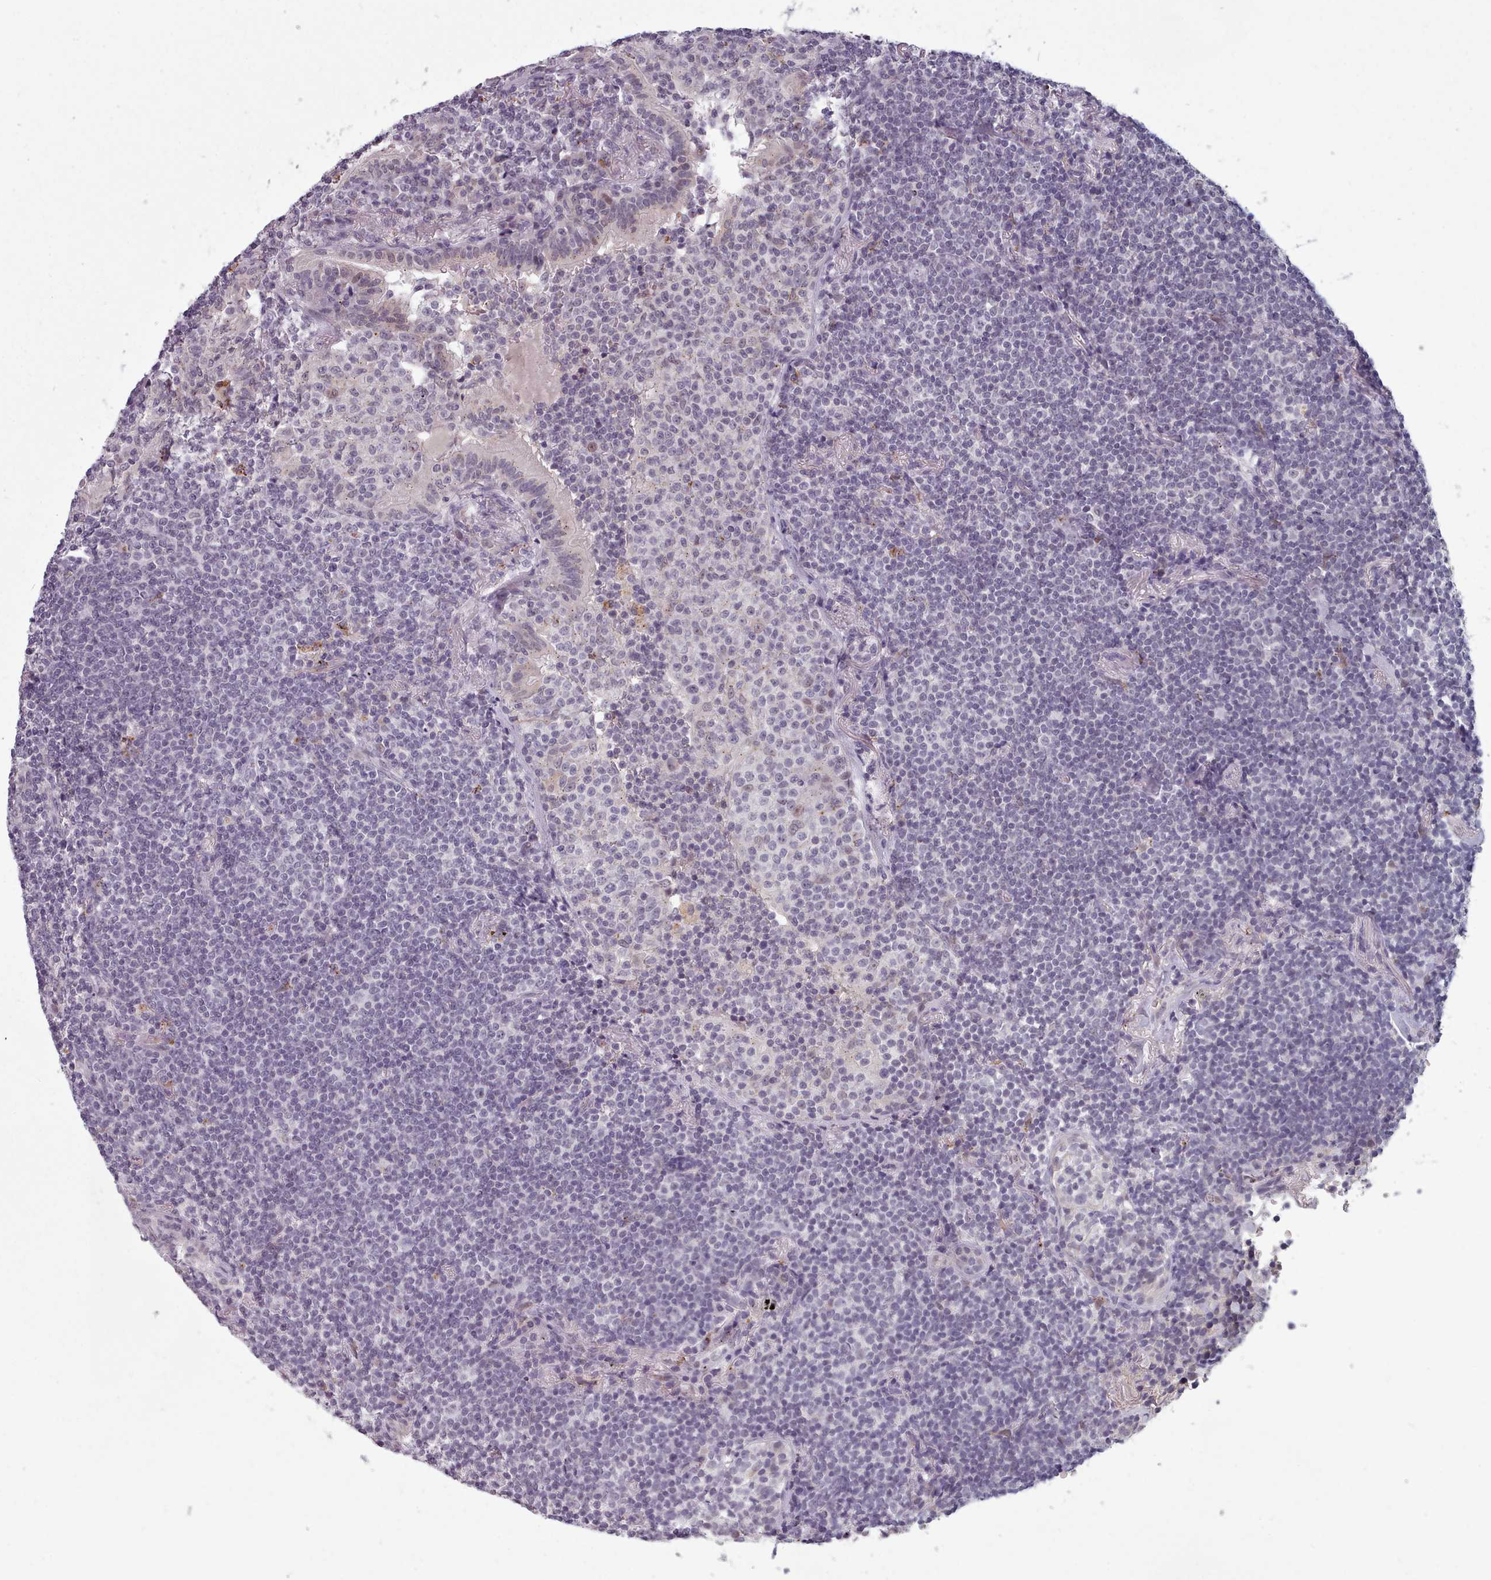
{"staining": {"intensity": "negative", "quantity": "none", "location": "none"}, "tissue": "lymphoma", "cell_type": "Tumor cells", "image_type": "cancer", "snomed": [{"axis": "morphology", "description": "Malignant lymphoma, non-Hodgkin's type, Low grade"}, {"axis": "topography", "description": "Lung"}], "caption": "Tumor cells show no significant protein expression in malignant lymphoma, non-Hodgkin's type (low-grade).", "gene": "PBX4", "patient": {"sex": "female", "age": 71}}